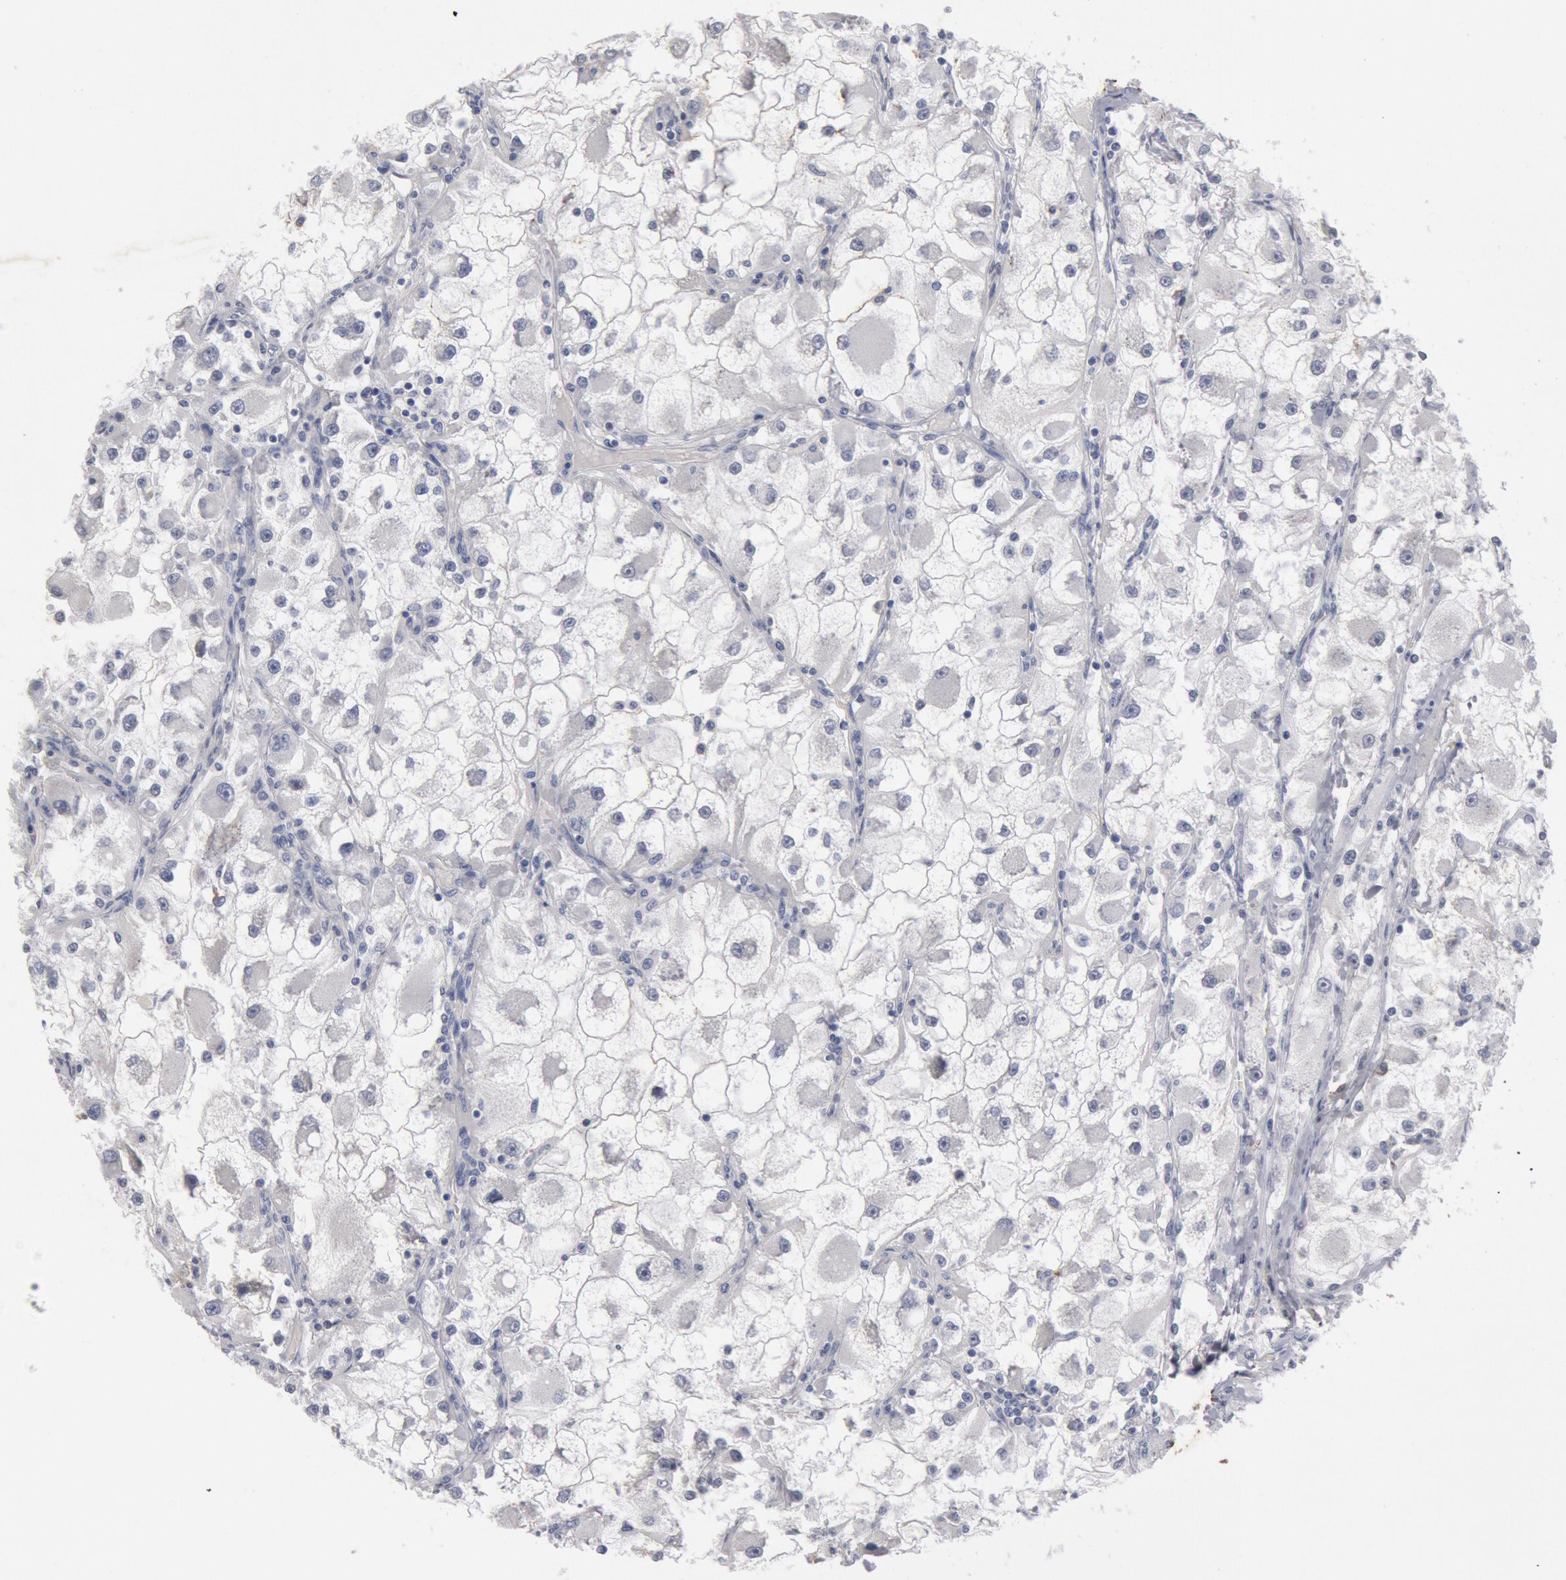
{"staining": {"intensity": "negative", "quantity": "none", "location": "none"}, "tissue": "renal cancer", "cell_type": "Tumor cells", "image_type": "cancer", "snomed": [{"axis": "morphology", "description": "Adenocarcinoma, NOS"}, {"axis": "topography", "description": "Kidney"}], "caption": "Tumor cells are negative for protein expression in human adenocarcinoma (renal). (DAB immunohistochemistry visualized using brightfield microscopy, high magnification).", "gene": "FOXA2", "patient": {"sex": "female", "age": 73}}